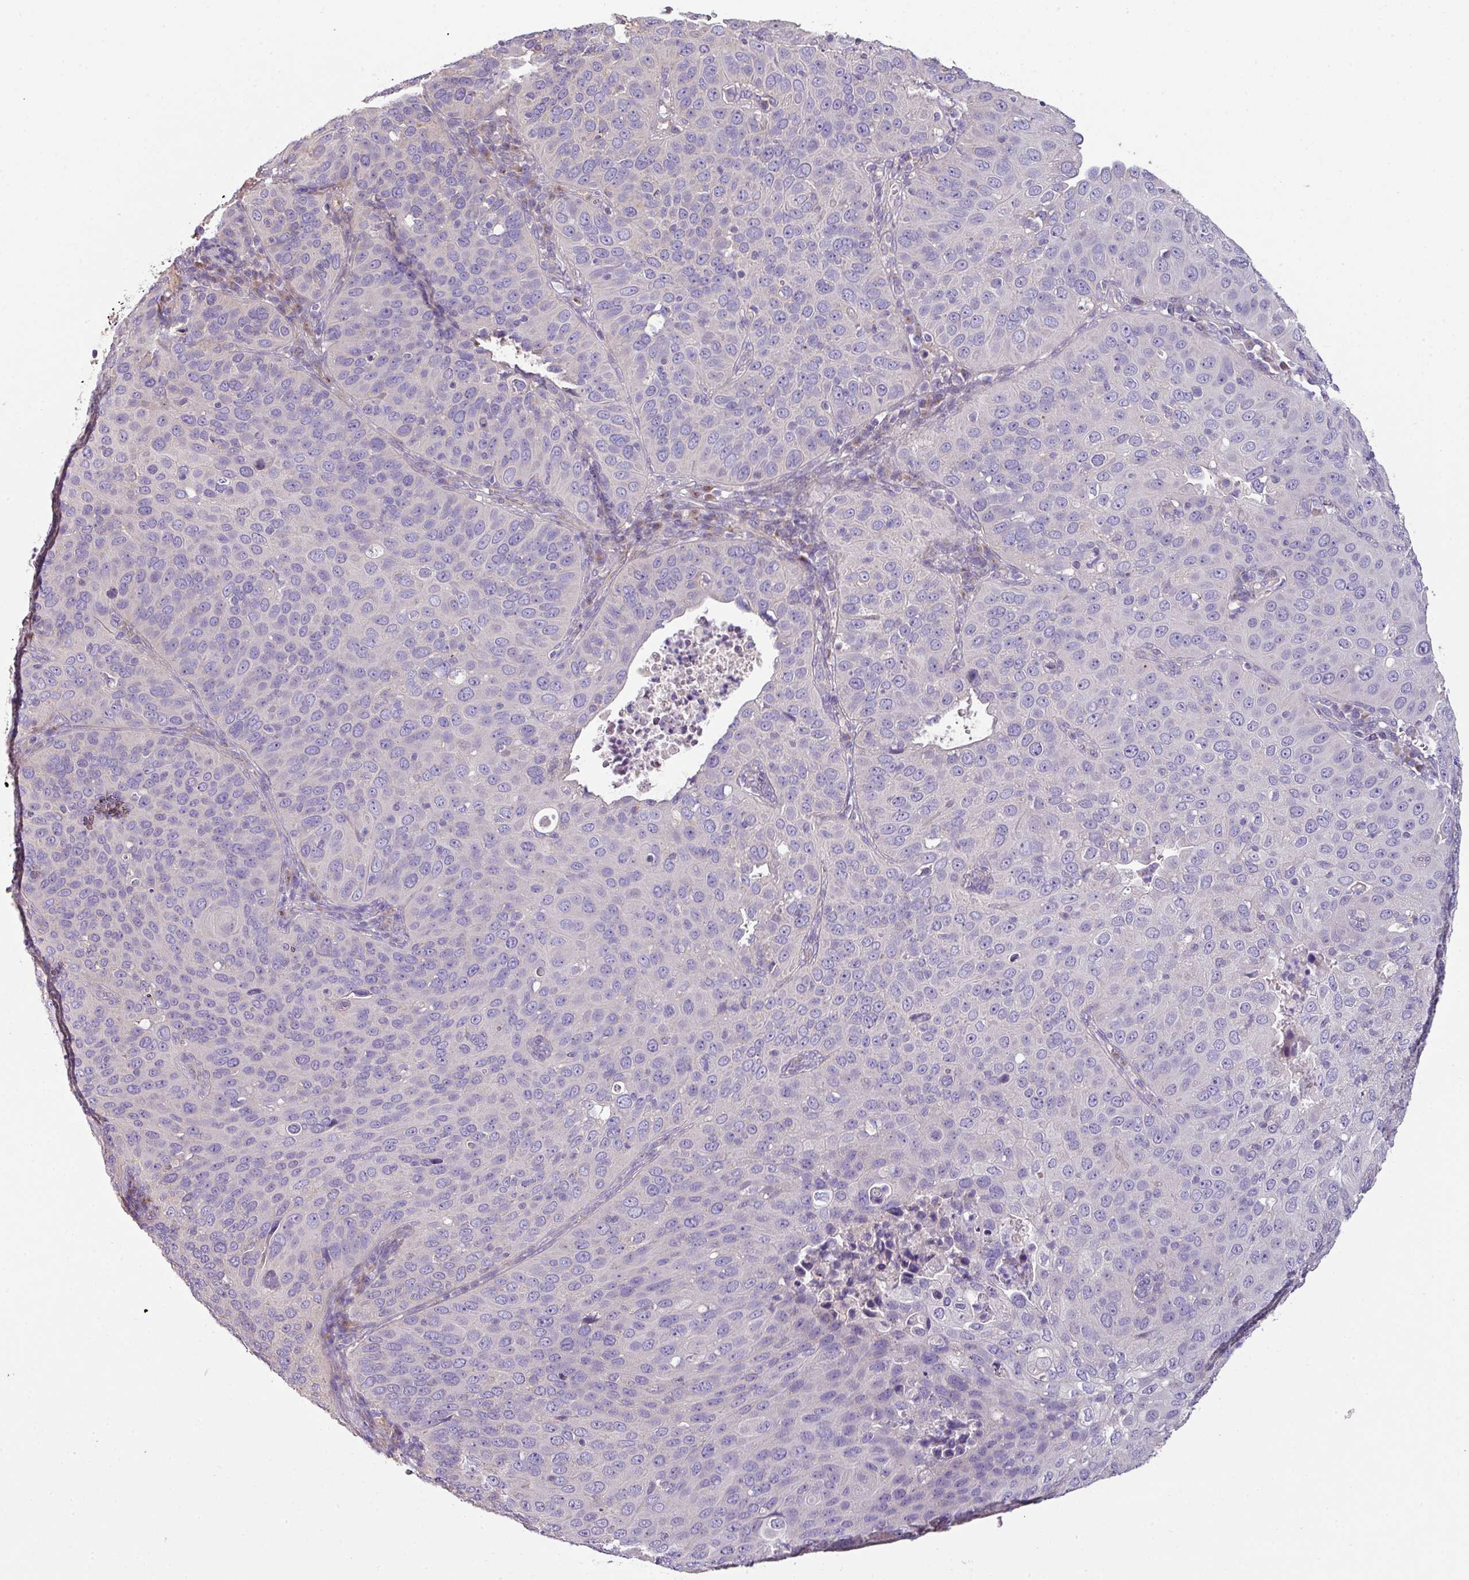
{"staining": {"intensity": "negative", "quantity": "none", "location": "none"}, "tissue": "cervical cancer", "cell_type": "Tumor cells", "image_type": "cancer", "snomed": [{"axis": "morphology", "description": "Squamous cell carcinoma, NOS"}, {"axis": "topography", "description": "Cervix"}], "caption": "Immunohistochemistry (IHC) of cervical cancer displays no expression in tumor cells.", "gene": "LRRC9", "patient": {"sex": "female", "age": 36}}